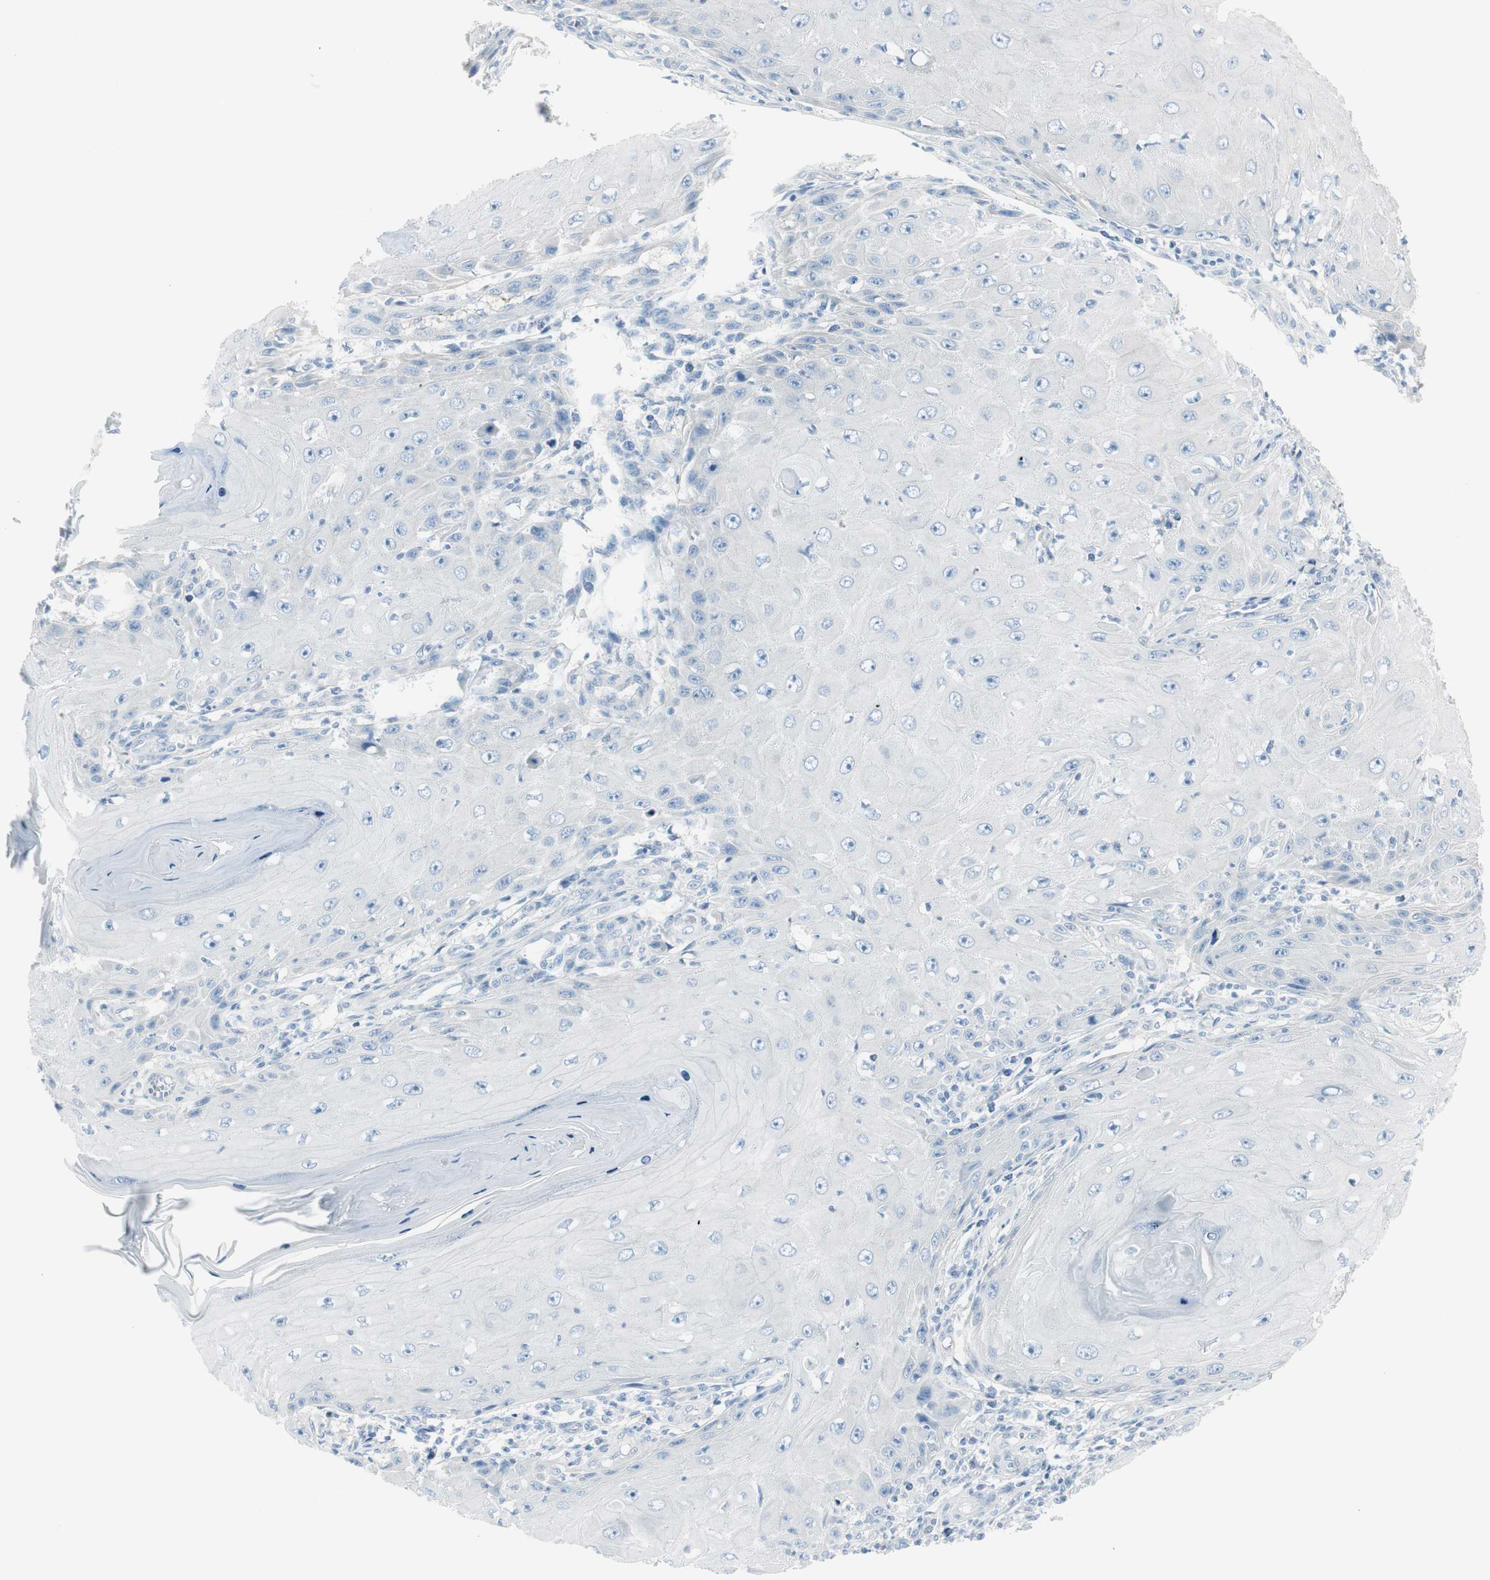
{"staining": {"intensity": "negative", "quantity": "none", "location": "none"}, "tissue": "skin cancer", "cell_type": "Tumor cells", "image_type": "cancer", "snomed": [{"axis": "morphology", "description": "Squamous cell carcinoma, NOS"}, {"axis": "topography", "description": "Skin"}], "caption": "This image is of squamous cell carcinoma (skin) stained with IHC to label a protein in brown with the nuclei are counter-stained blue. There is no staining in tumor cells.", "gene": "CACNA2D1", "patient": {"sex": "female", "age": 73}}